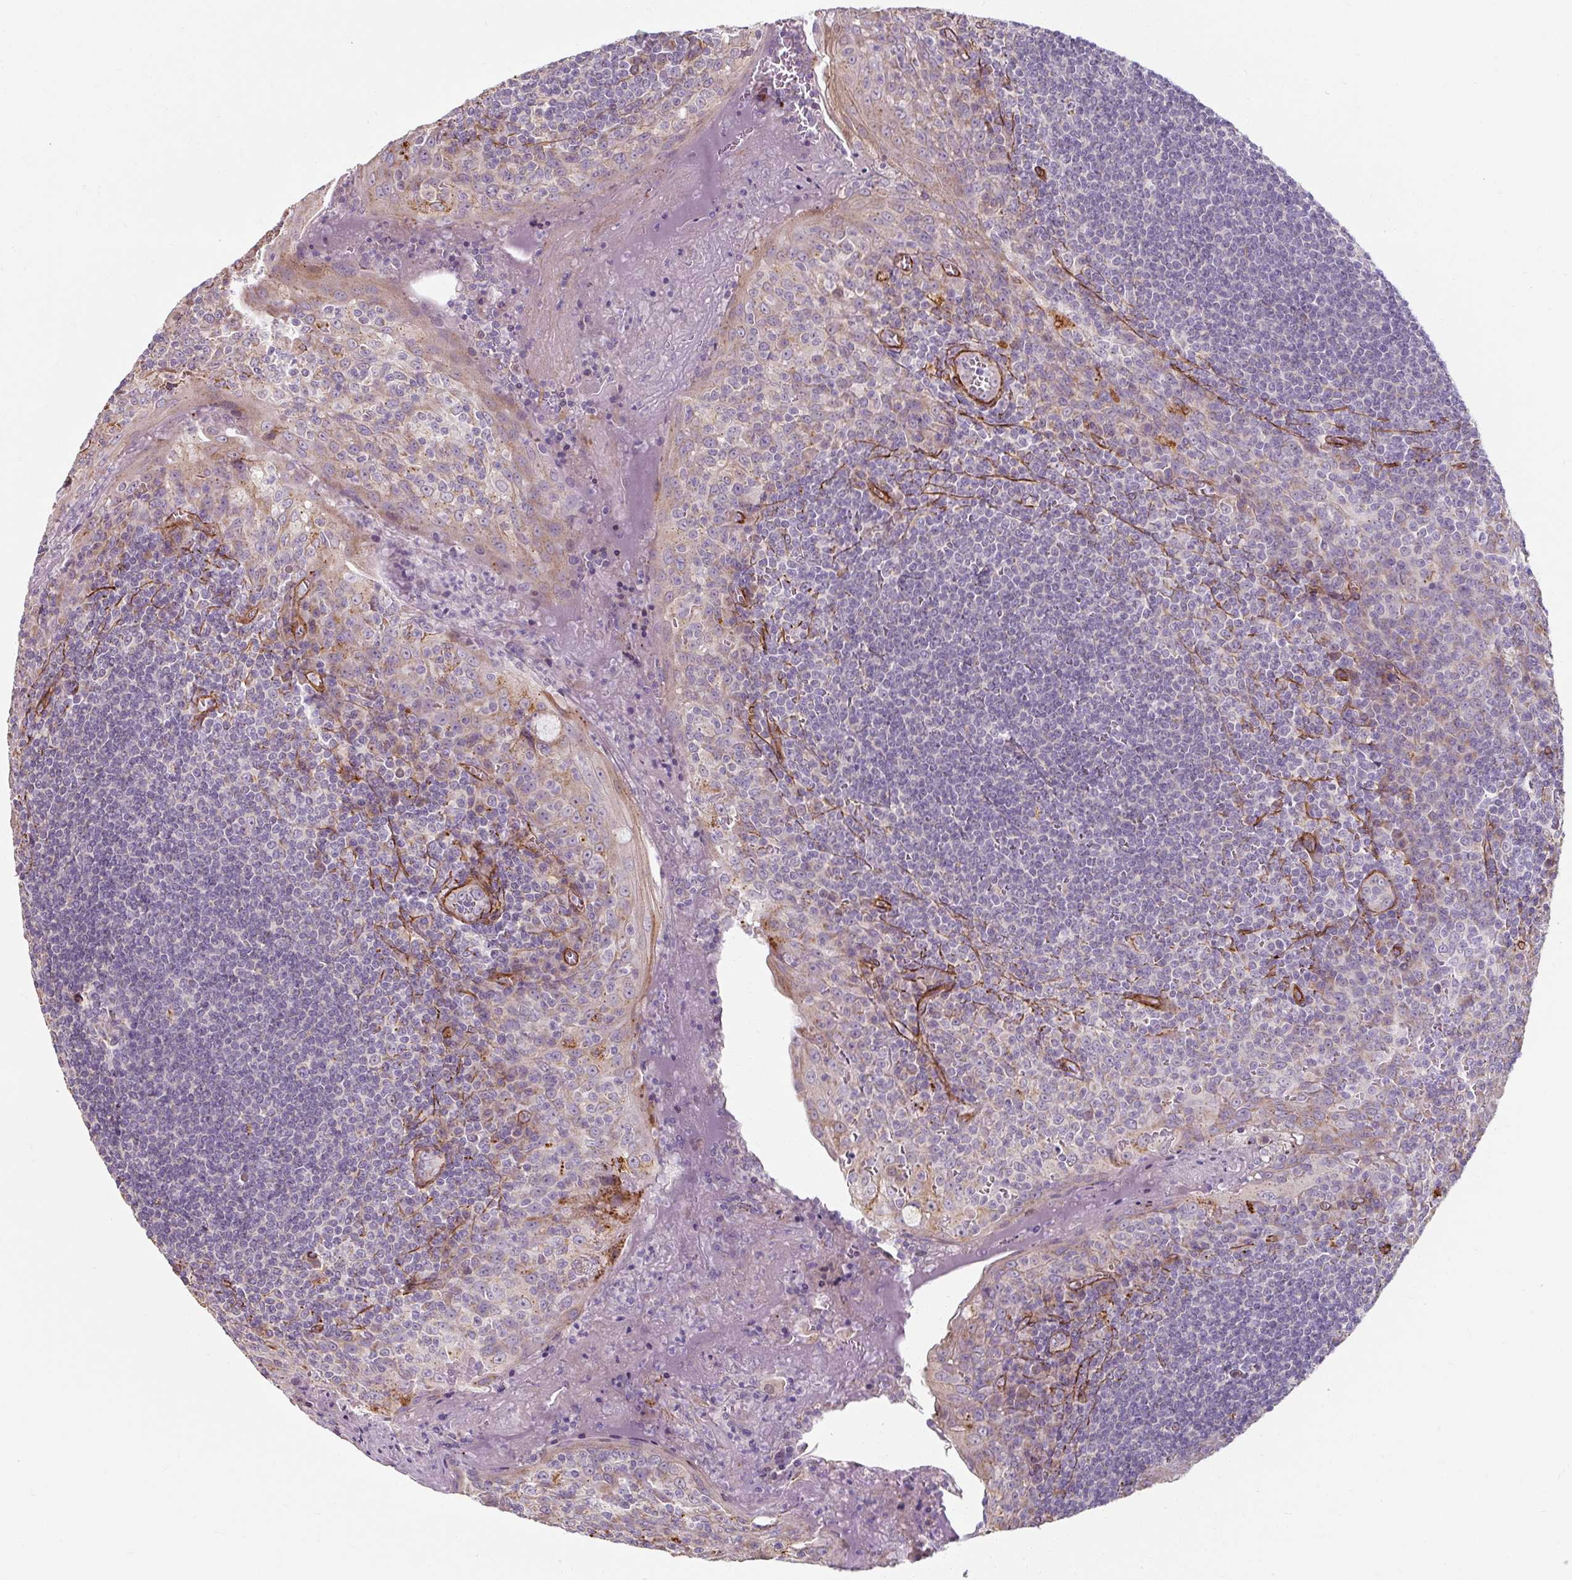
{"staining": {"intensity": "moderate", "quantity": "<25%", "location": "cytoplasmic/membranous"}, "tissue": "tonsil", "cell_type": "Germinal center cells", "image_type": "normal", "snomed": [{"axis": "morphology", "description": "Normal tissue, NOS"}, {"axis": "topography", "description": "Tonsil"}], "caption": "The histopathology image exhibits immunohistochemical staining of benign tonsil. There is moderate cytoplasmic/membranous staining is identified in approximately <25% of germinal center cells.", "gene": "MRPS5", "patient": {"sex": "male", "age": 27}}